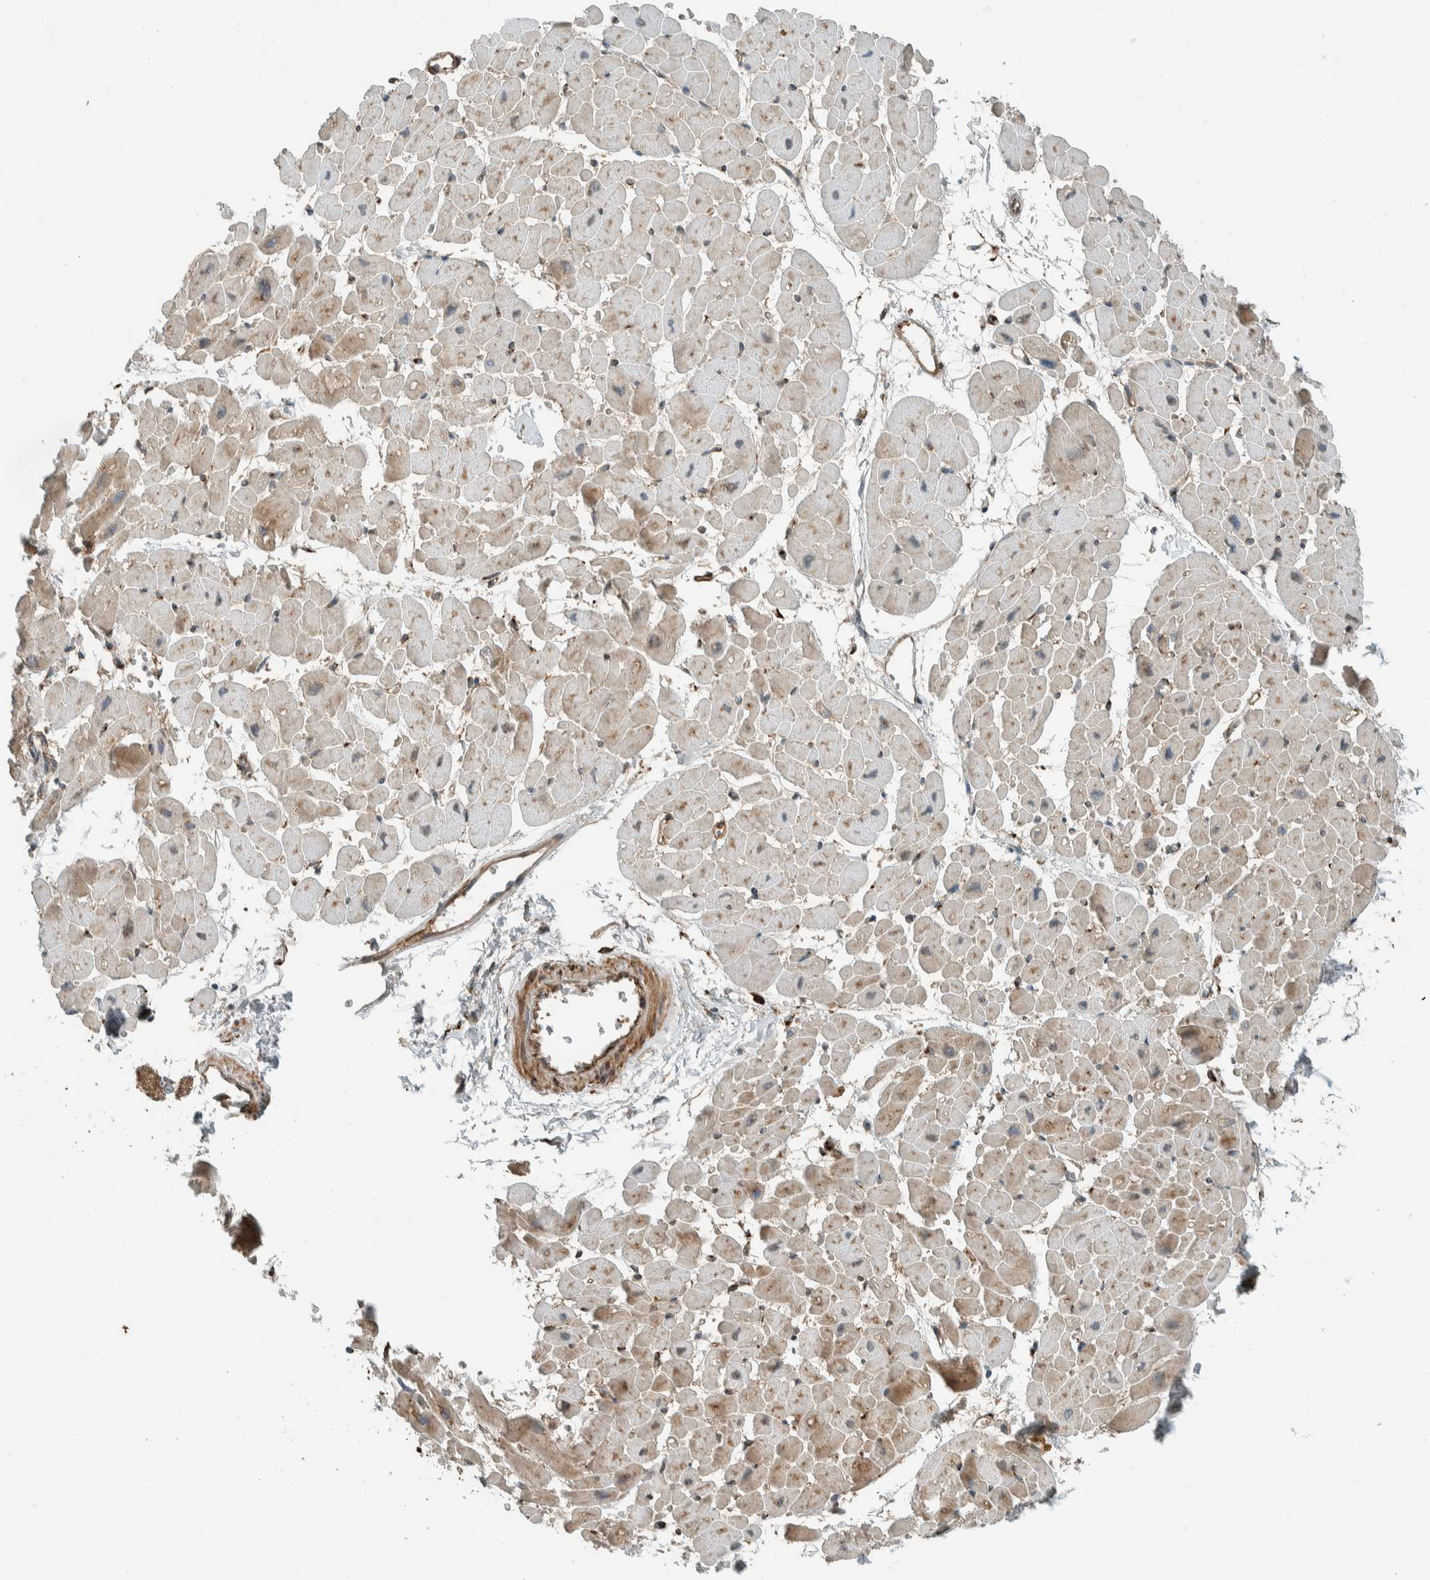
{"staining": {"intensity": "weak", "quantity": "<25%", "location": "cytoplasmic/membranous"}, "tissue": "heart muscle", "cell_type": "Cardiomyocytes", "image_type": "normal", "snomed": [{"axis": "morphology", "description": "Normal tissue, NOS"}, {"axis": "topography", "description": "Heart"}], "caption": "This is a photomicrograph of immunohistochemistry (IHC) staining of unremarkable heart muscle, which shows no expression in cardiomyocytes.", "gene": "EXOC7", "patient": {"sex": "male", "age": 45}}